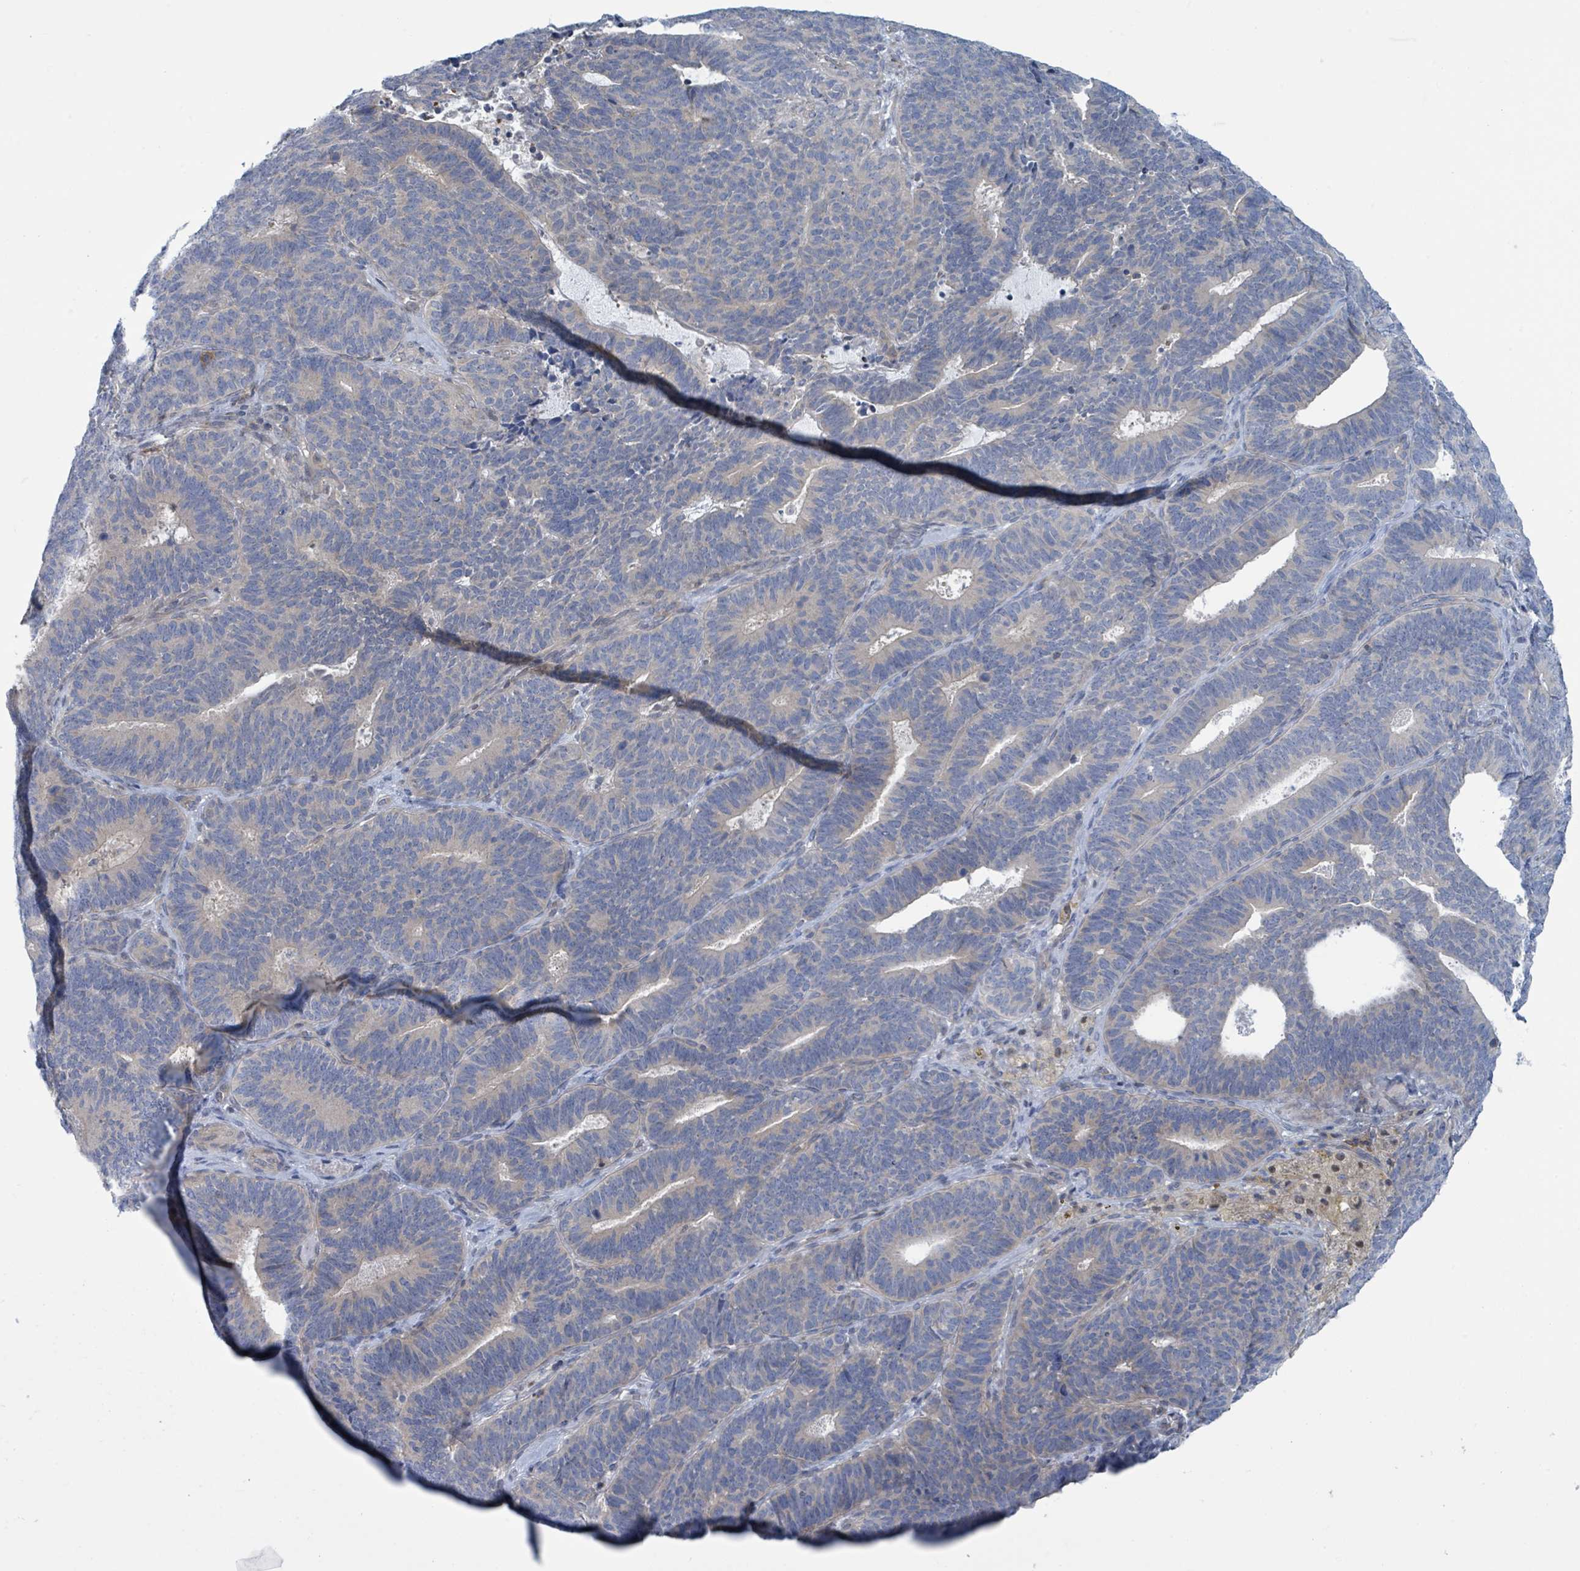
{"staining": {"intensity": "negative", "quantity": "none", "location": "none"}, "tissue": "endometrial cancer", "cell_type": "Tumor cells", "image_type": "cancer", "snomed": [{"axis": "morphology", "description": "Adenocarcinoma, NOS"}, {"axis": "topography", "description": "Endometrium"}], "caption": "Endometrial adenocarcinoma stained for a protein using immunohistochemistry (IHC) displays no staining tumor cells.", "gene": "DGKZ", "patient": {"sex": "female", "age": 70}}